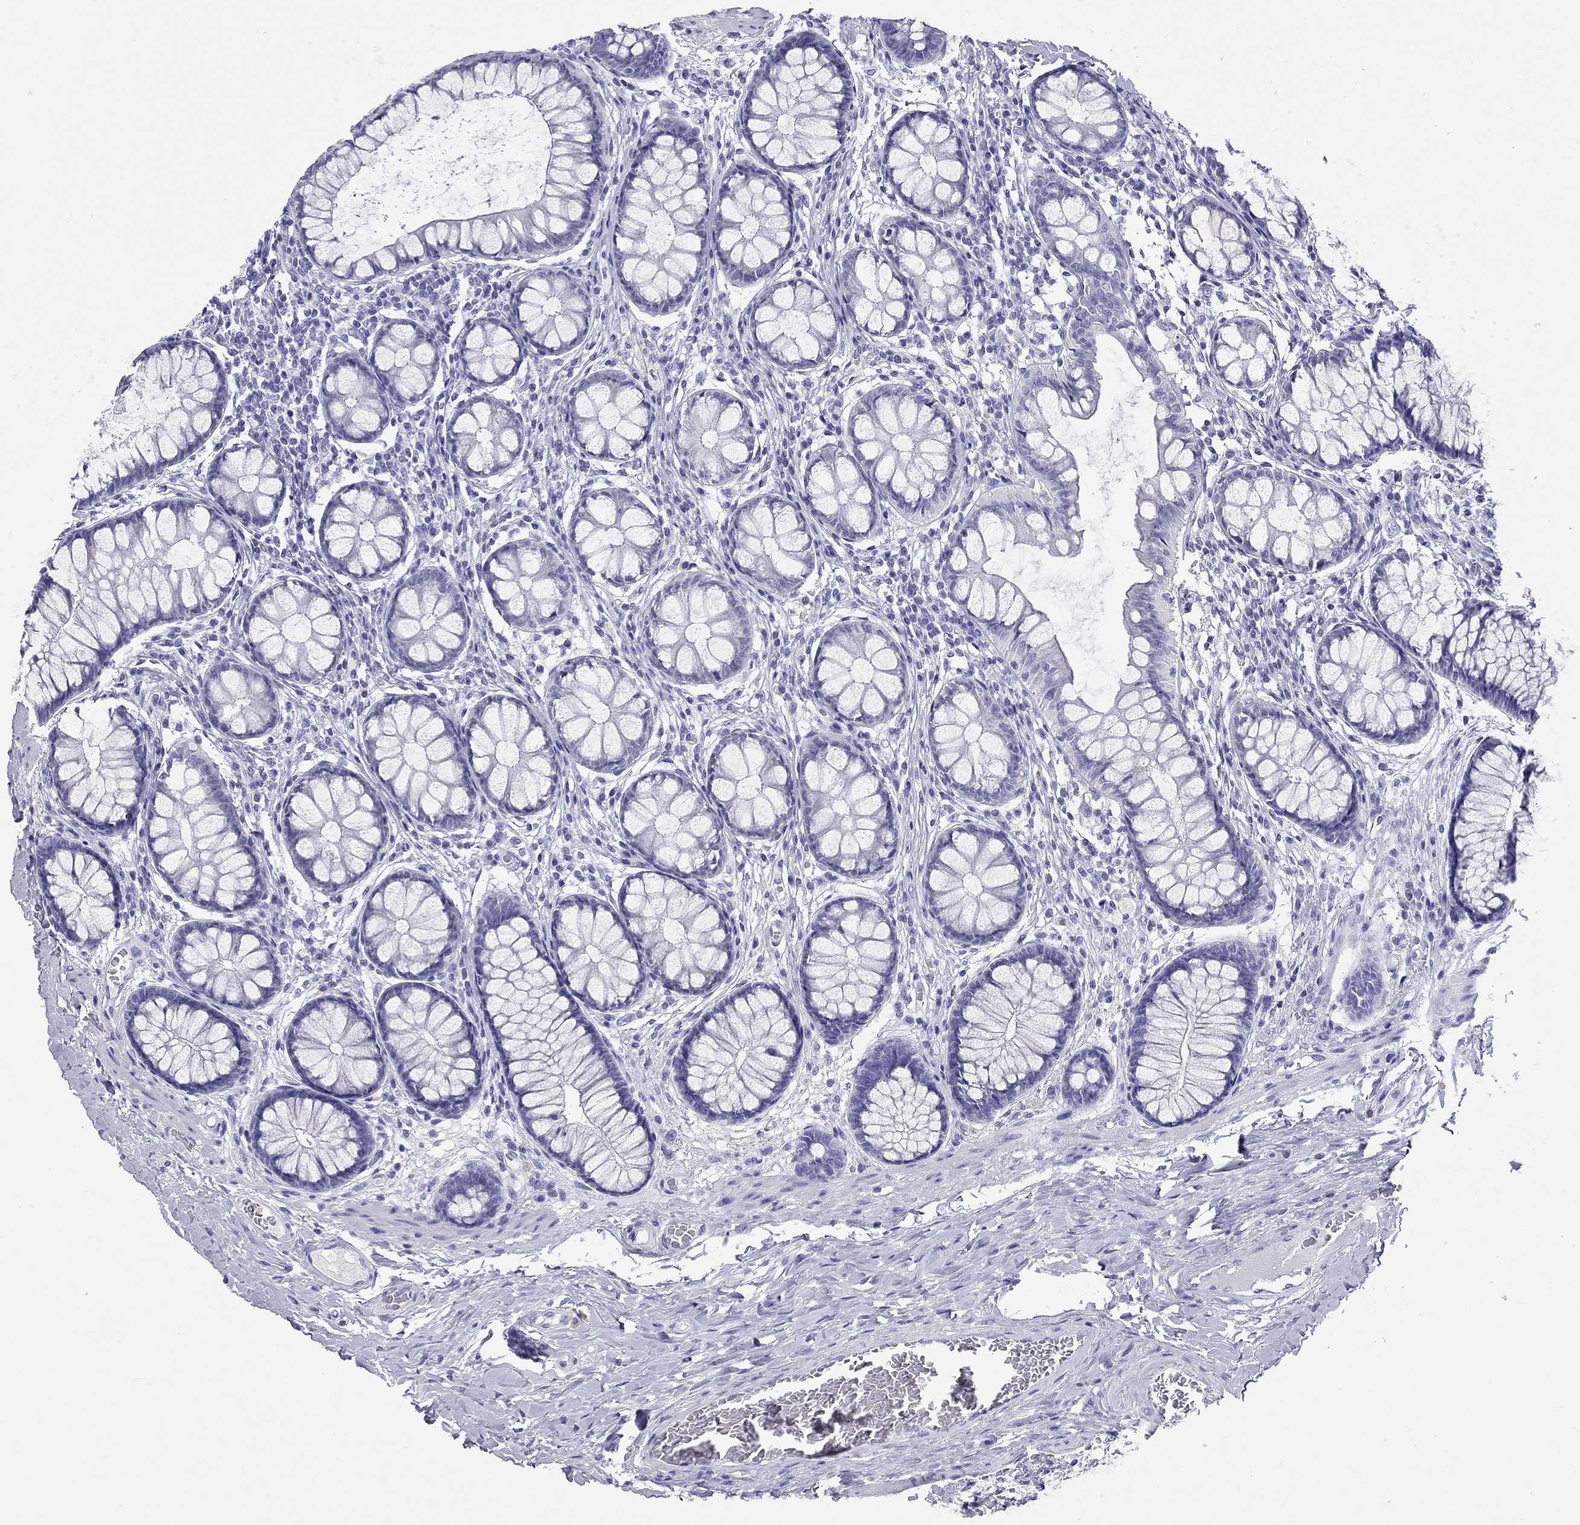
{"staining": {"intensity": "negative", "quantity": "none", "location": "none"}, "tissue": "colon", "cell_type": "Endothelial cells", "image_type": "normal", "snomed": [{"axis": "morphology", "description": "Normal tissue, NOS"}, {"axis": "topography", "description": "Colon"}], "caption": "Immunohistochemical staining of unremarkable colon reveals no significant expression in endothelial cells. (DAB (3,3'-diaminobenzidine) immunohistochemistry (IHC), high magnification).", "gene": "DPY19L2", "patient": {"sex": "female", "age": 65}}